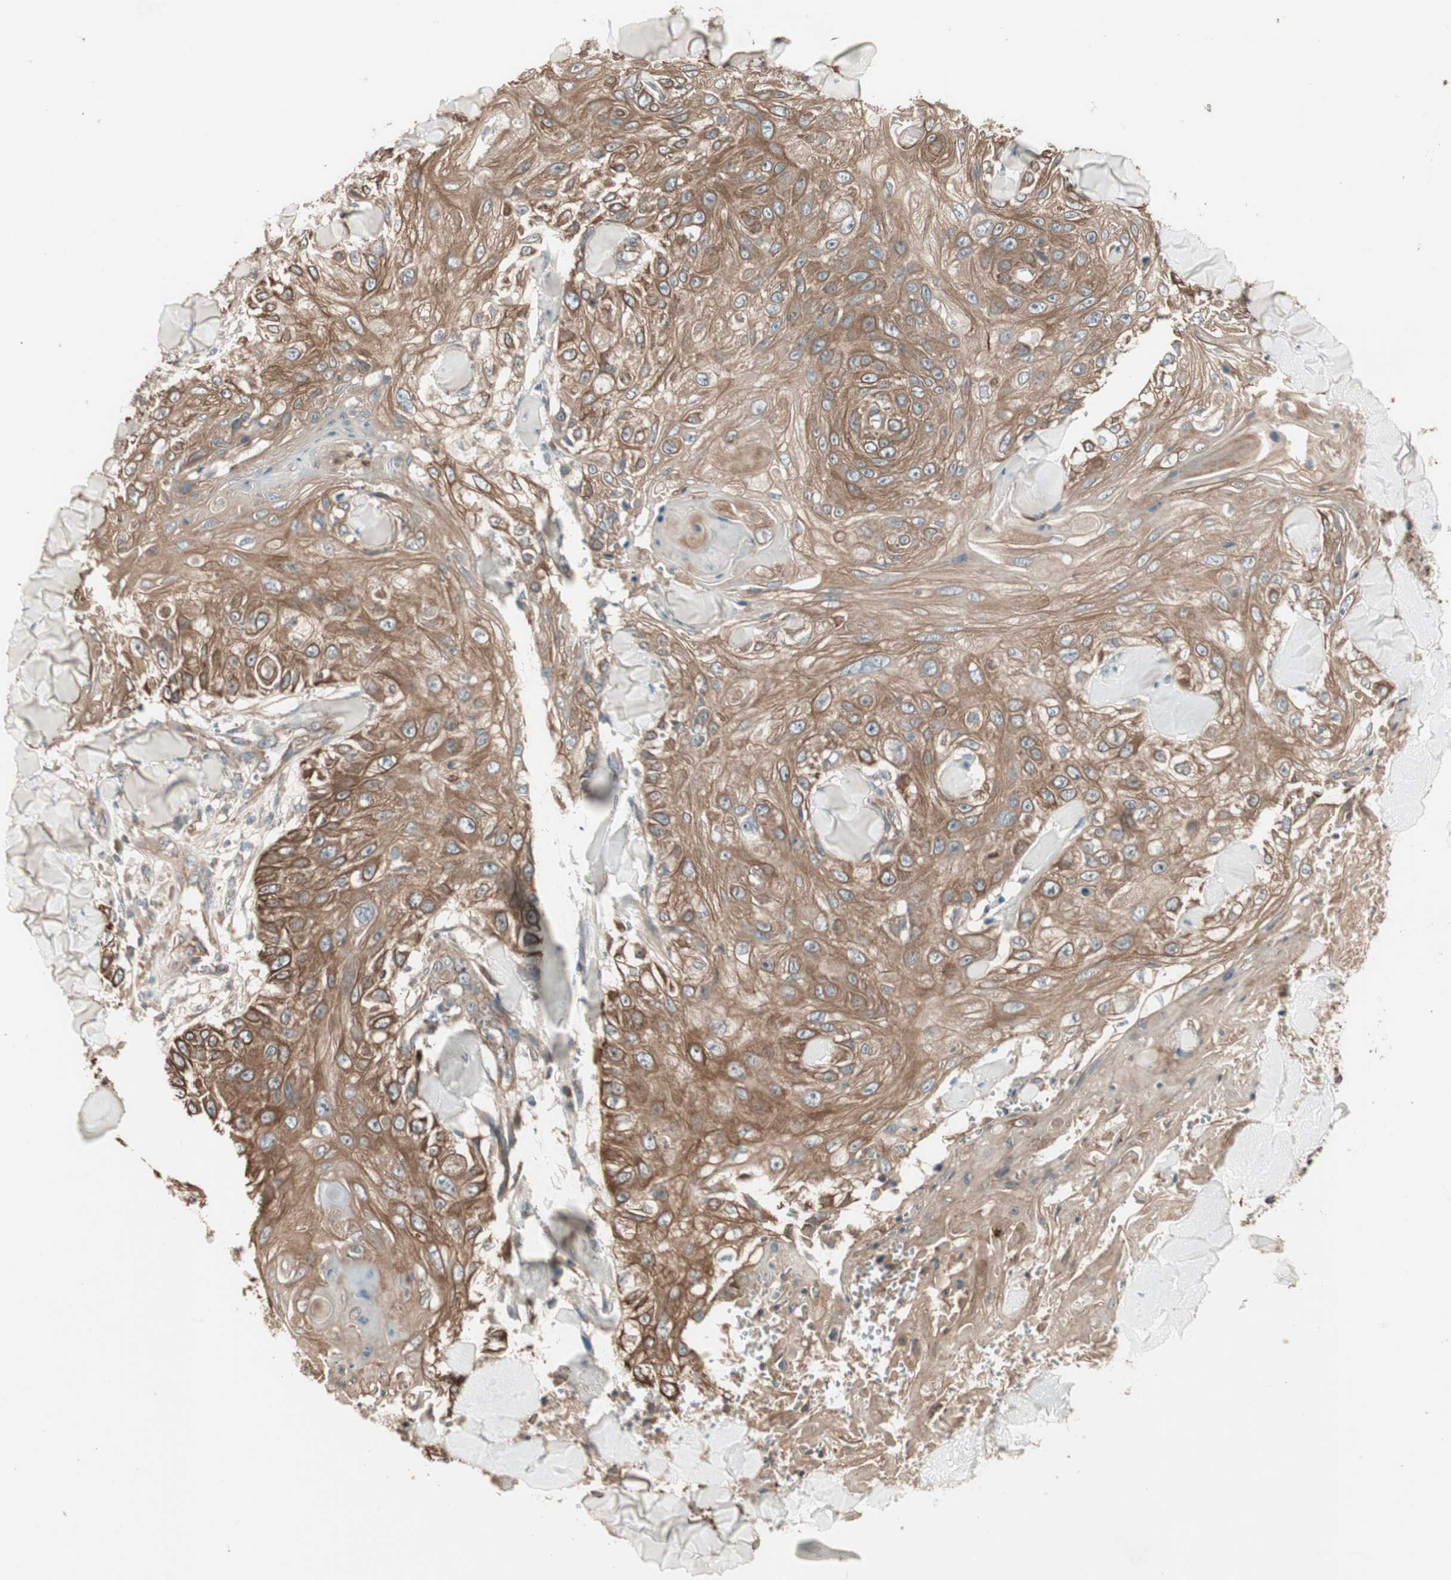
{"staining": {"intensity": "strong", "quantity": ">75%", "location": "cytoplasmic/membranous"}, "tissue": "skin cancer", "cell_type": "Tumor cells", "image_type": "cancer", "snomed": [{"axis": "morphology", "description": "Squamous cell carcinoma, NOS"}, {"axis": "topography", "description": "Skin"}], "caption": "Immunohistochemical staining of squamous cell carcinoma (skin) displays strong cytoplasmic/membranous protein positivity in about >75% of tumor cells. The staining was performed using DAB (3,3'-diaminobenzidine) to visualize the protein expression in brown, while the nuclei were stained in blue with hematoxylin (Magnification: 20x).", "gene": "TFPI", "patient": {"sex": "male", "age": 86}}